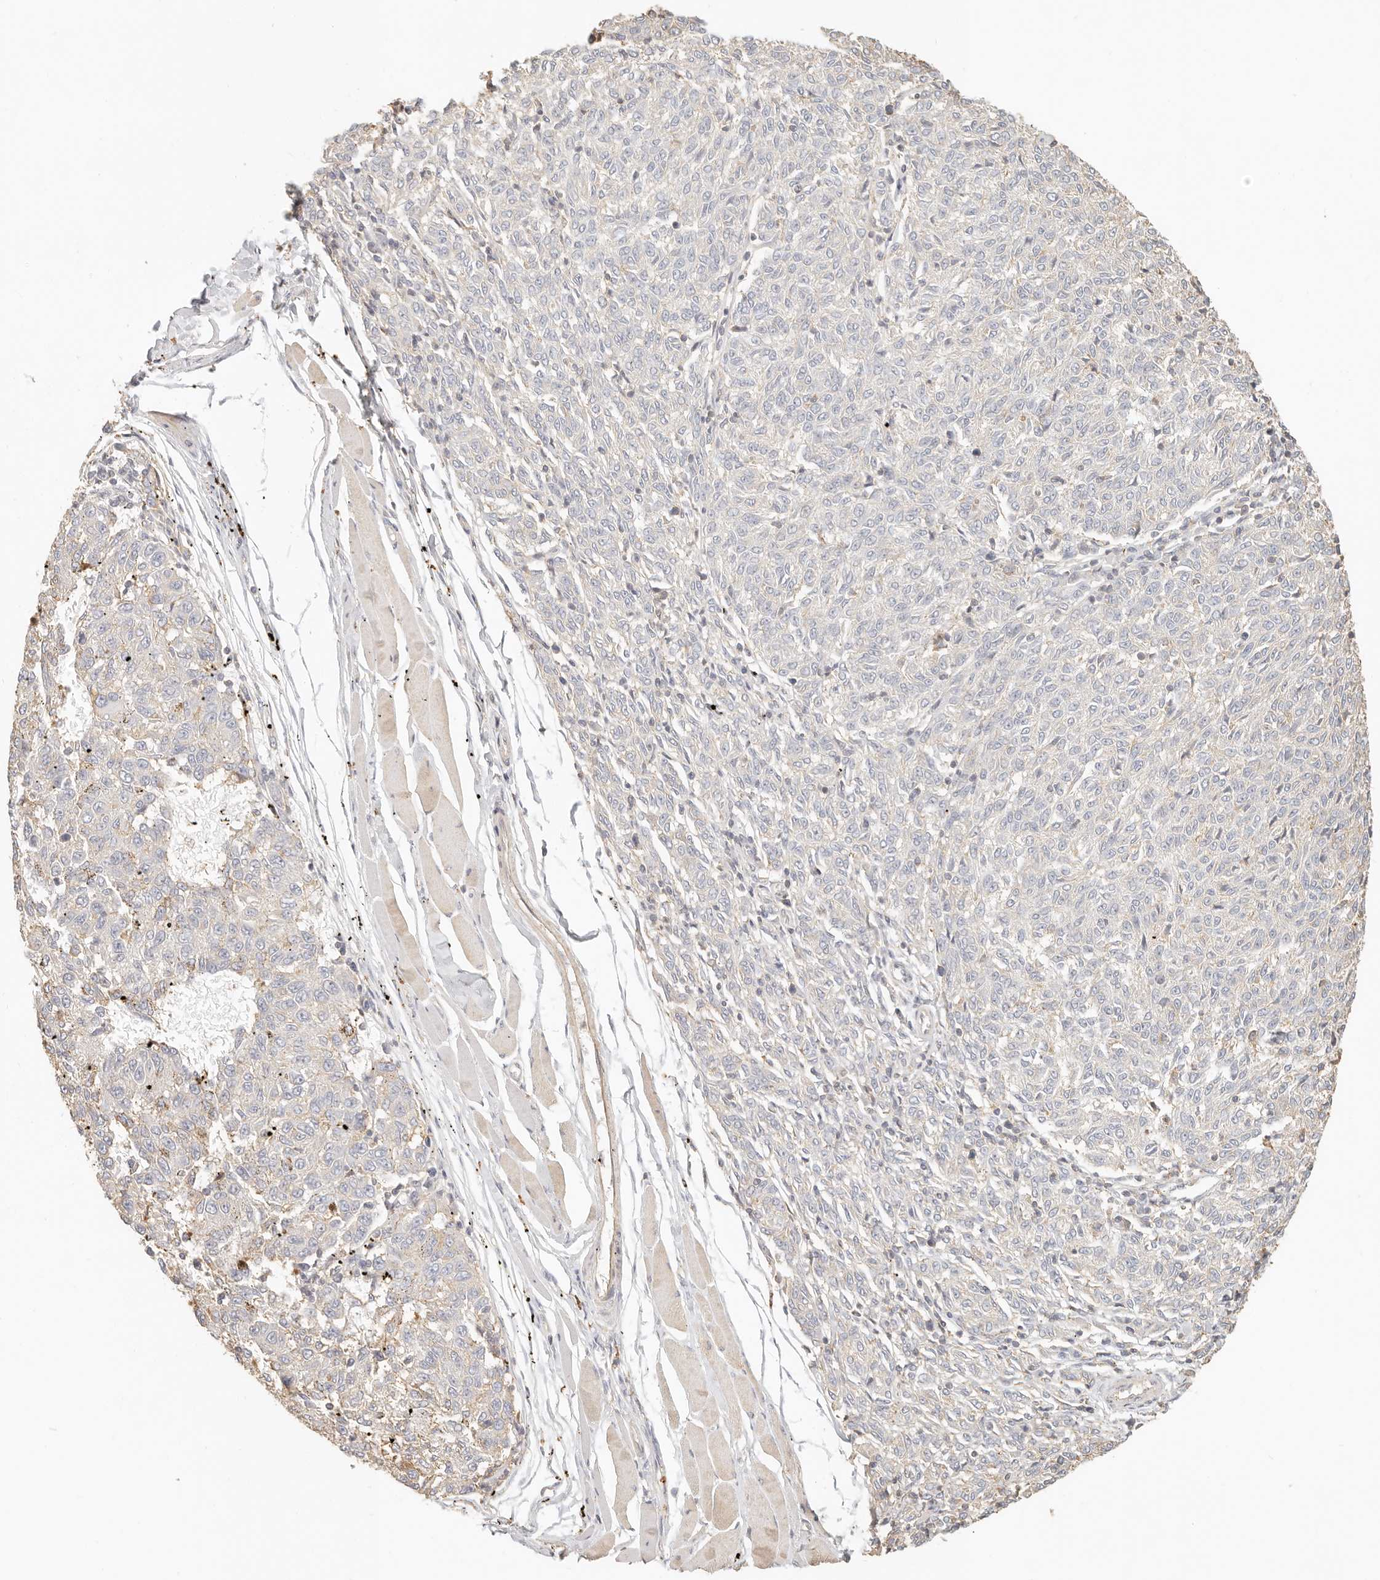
{"staining": {"intensity": "negative", "quantity": "none", "location": "none"}, "tissue": "melanoma", "cell_type": "Tumor cells", "image_type": "cancer", "snomed": [{"axis": "morphology", "description": "Malignant melanoma, NOS"}, {"axis": "topography", "description": "Skin"}], "caption": "Tumor cells show no significant staining in malignant melanoma. (Brightfield microscopy of DAB (3,3'-diaminobenzidine) immunohistochemistry at high magnification).", "gene": "CNMD", "patient": {"sex": "female", "age": 72}}